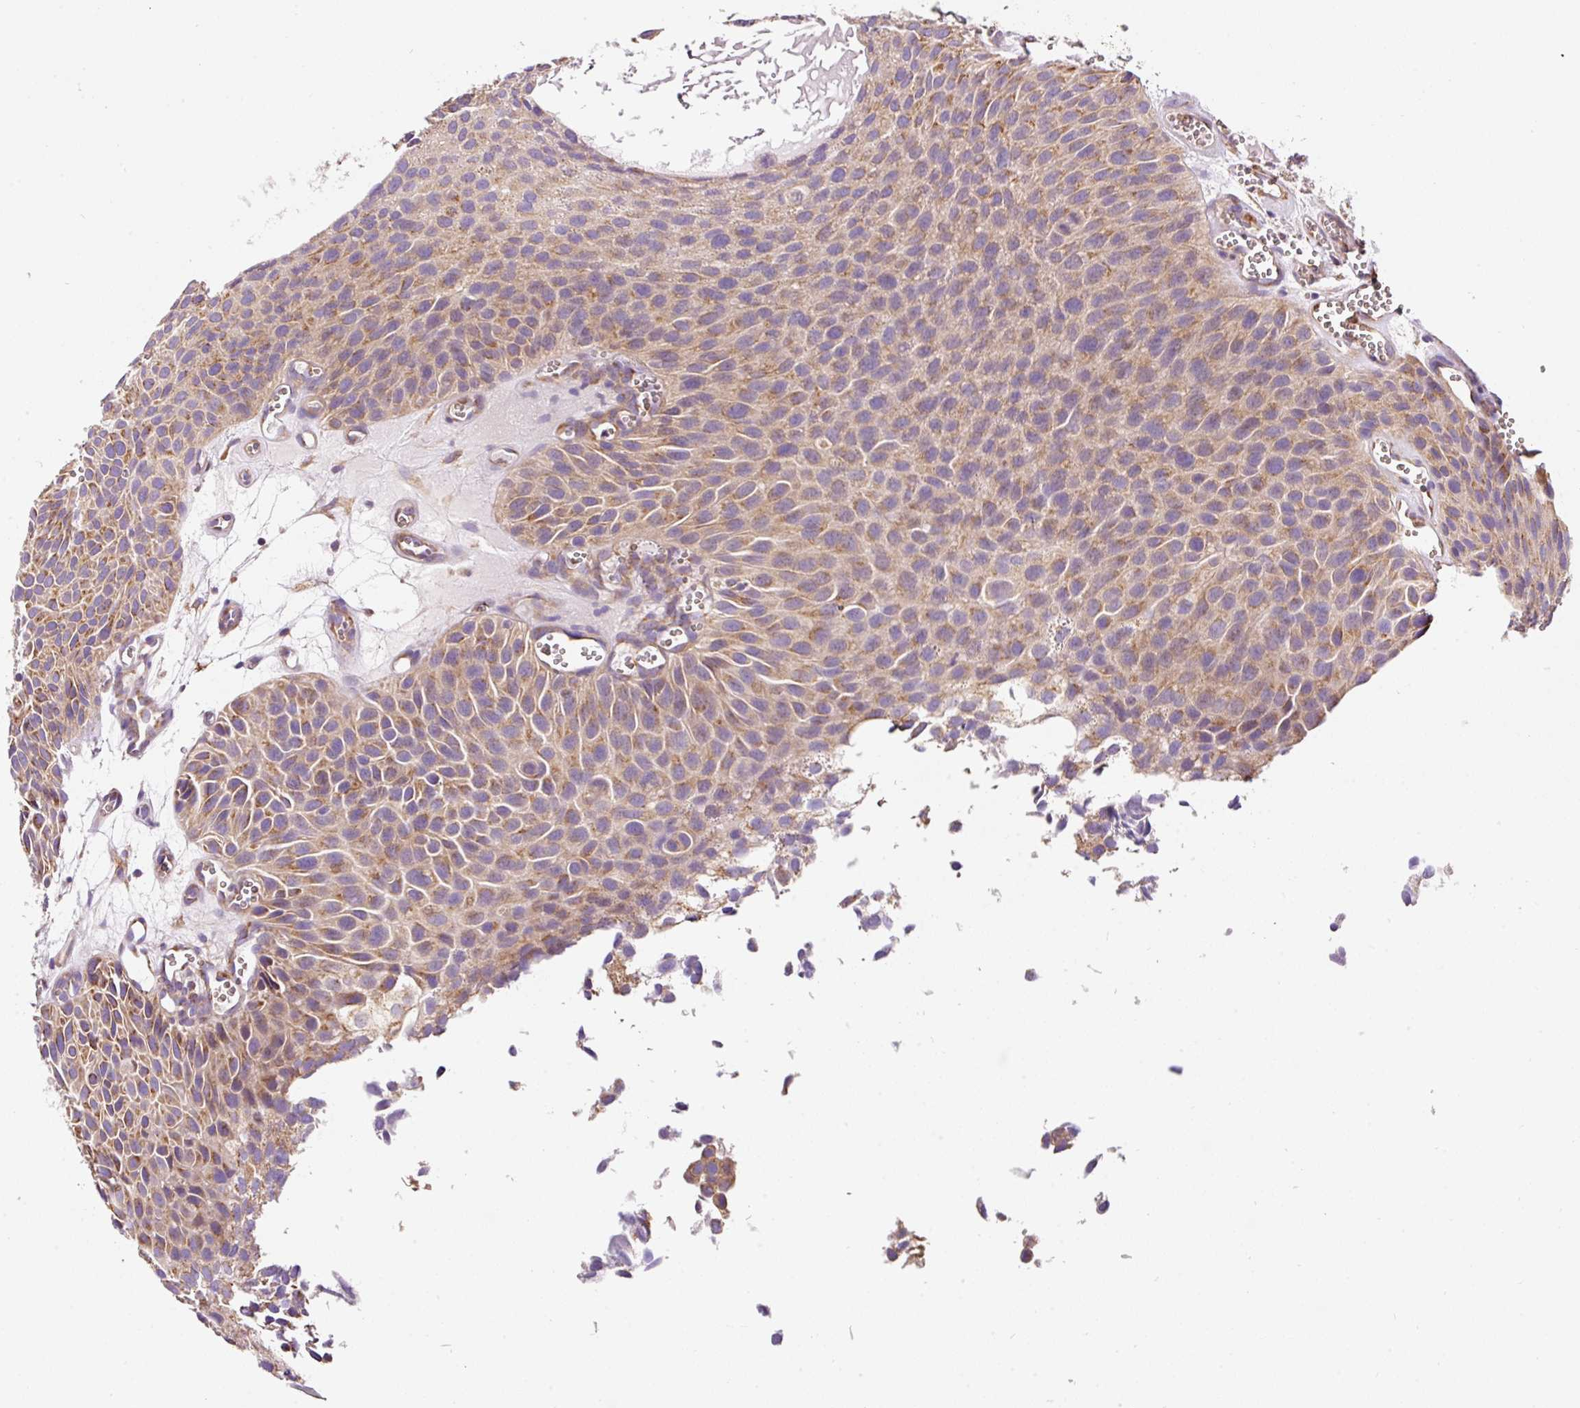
{"staining": {"intensity": "moderate", "quantity": ">75%", "location": "cytoplasmic/membranous"}, "tissue": "urothelial cancer", "cell_type": "Tumor cells", "image_type": "cancer", "snomed": [{"axis": "morphology", "description": "Urothelial carcinoma, Low grade"}, {"axis": "topography", "description": "Urinary bladder"}], "caption": "A high-resolution micrograph shows immunohistochemistry (IHC) staining of urothelial carcinoma (low-grade), which shows moderate cytoplasmic/membranous staining in about >75% of tumor cells.", "gene": "PRRC2A", "patient": {"sex": "male", "age": 88}}